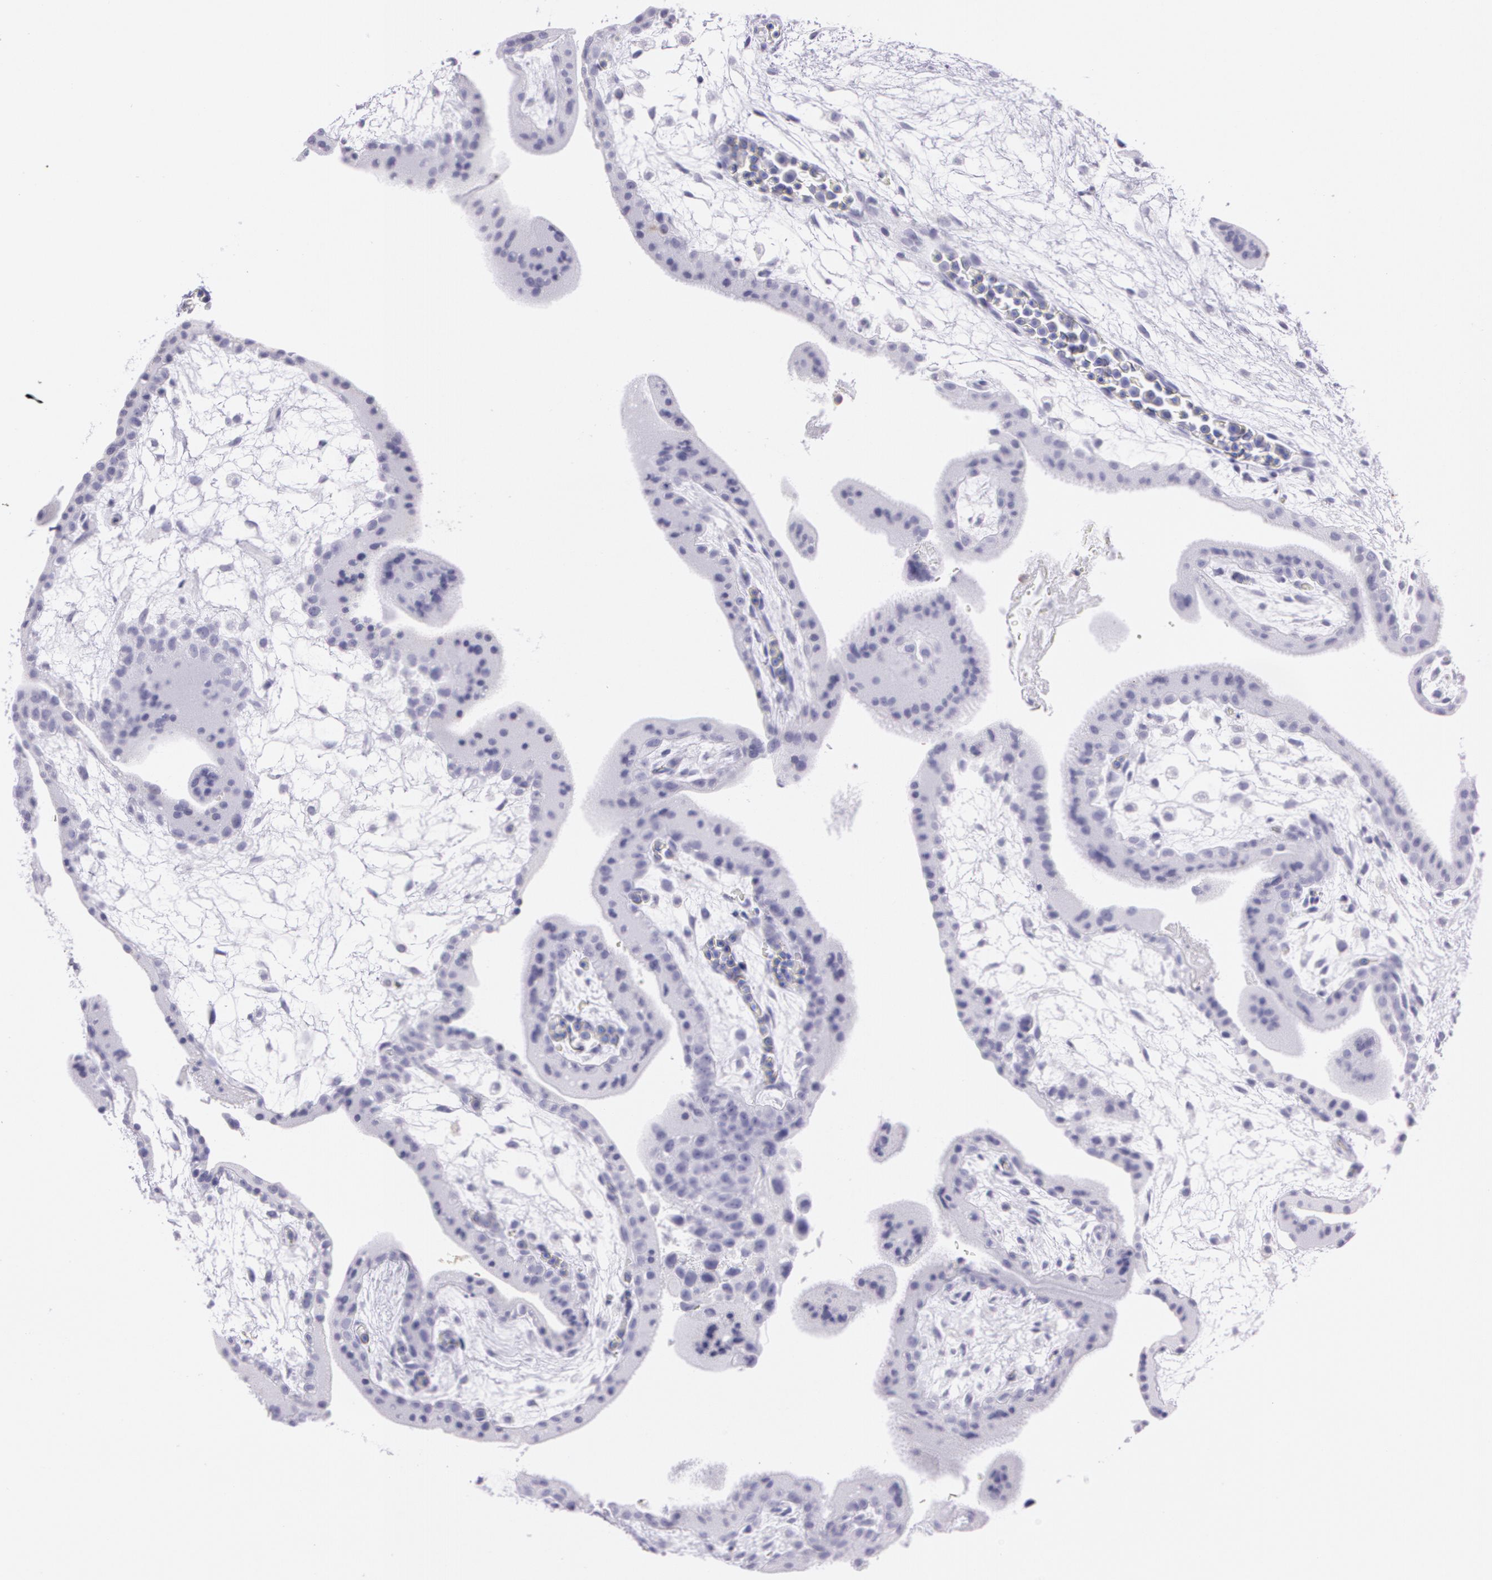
{"staining": {"intensity": "strong", "quantity": "<25%", "location": "cytoplasmic/membranous"}, "tissue": "placenta", "cell_type": "Decidual cells", "image_type": "normal", "snomed": [{"axis": "morphology", "description": "Normal tissue, NOS"}, {"axis": "topography", "description": "Placenta"}], "caption": "Immunohistochemistry (DAB (3,3'-diaminobenzidine)) staining of unremarkable placenta shows strong cytoplasmic/membranous protein staining in about <25% of decidual cells.", "gene": "LY75", "patient": {"sex": "female", "age": 35}}